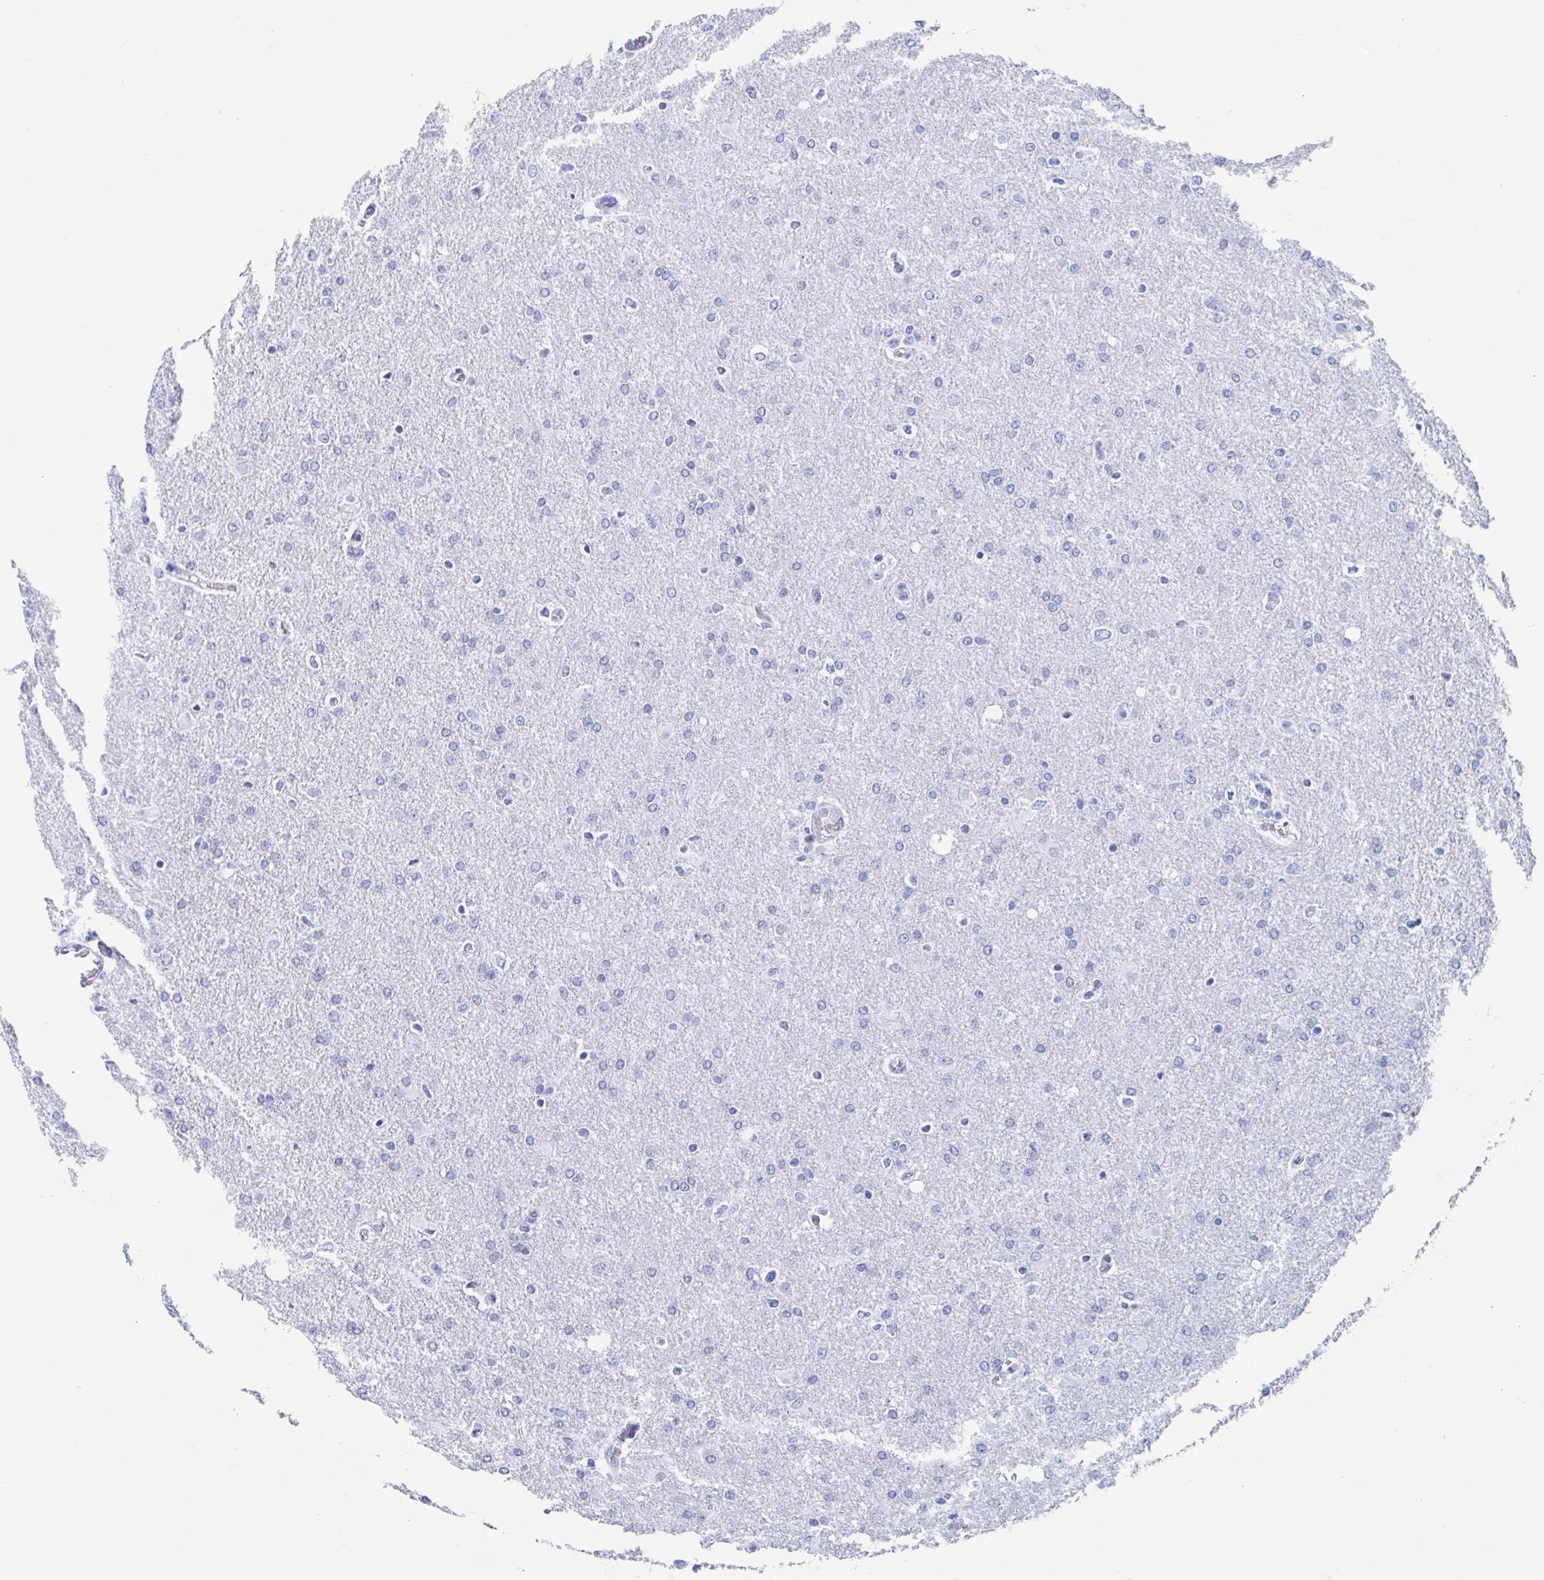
{"staining": {"intensity": "negative", "quantity": "none", "location": "none"}, "tissue": "glioma", "cell_type": "Tumor cells", "image_type": "cancer", "snomed": [{"axis": "morphology", "description": "Glioma, malignant, High grade"}, {"axis": "topography", "description": "Brain"}], "caption": "Immunohistochemistry image of glioma stained for a protein (brown), which demonstrates no expression in tumor cells.", "gene": "HDGFL1", "patient": {"sex": "male", "age": 68}}